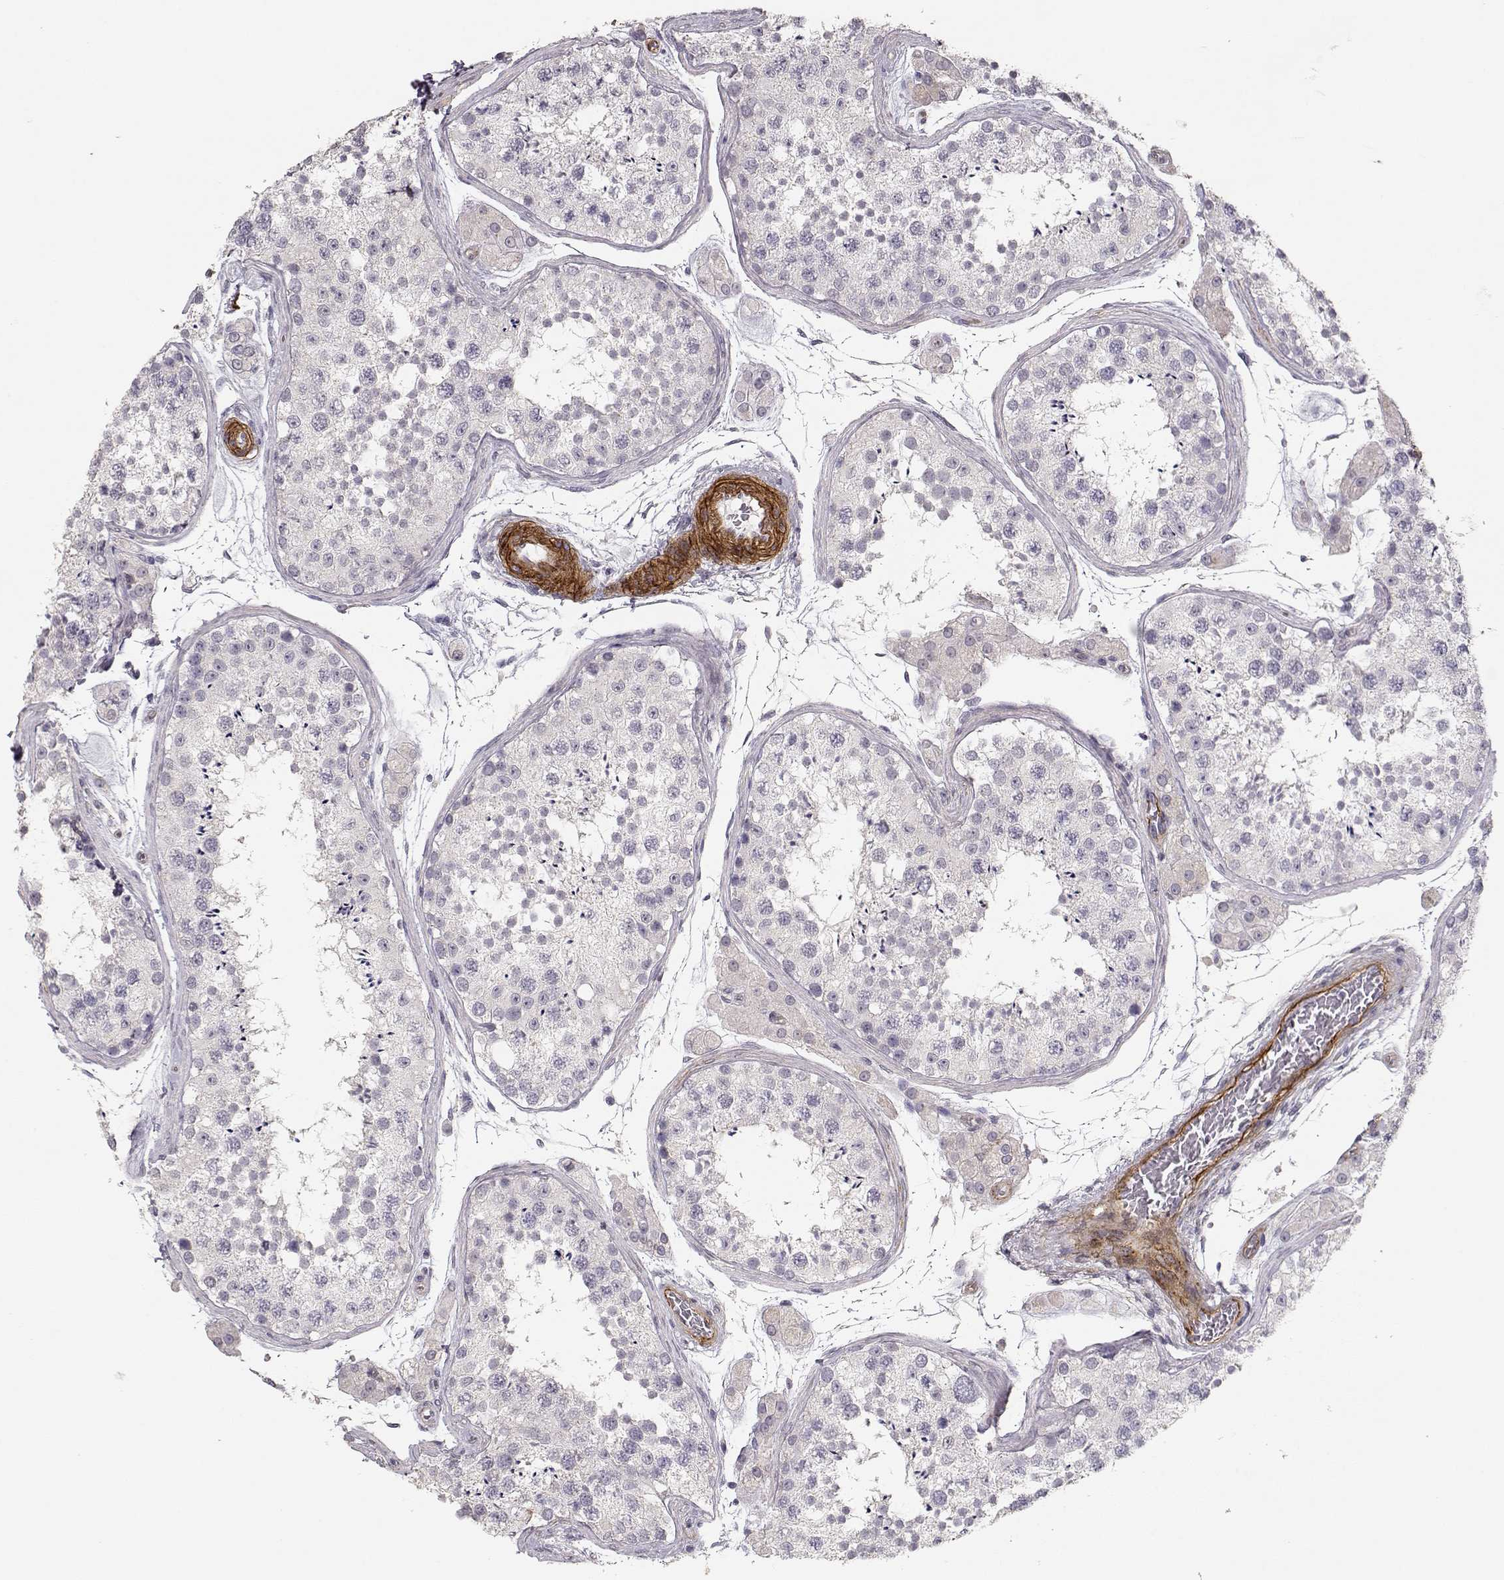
{"staining": {"intensity": "negative", "quantity": "none", "location": "none"}, "tissue": "testis", "cell_type": "Cells in seminiferous ducts", "image_type": "normal", "snomed": [{"axis": "morphology", "description": "Normal tissue, NOS"}, {"axis": "topography", "description": "Testis"}], "caption": "This is an IHC histopathology image of unremarkable human testis. There is no staining in cells in seminiferous ducts.", "gene": "LAMA5", "patient": {"sex": "male", "age": 41}}